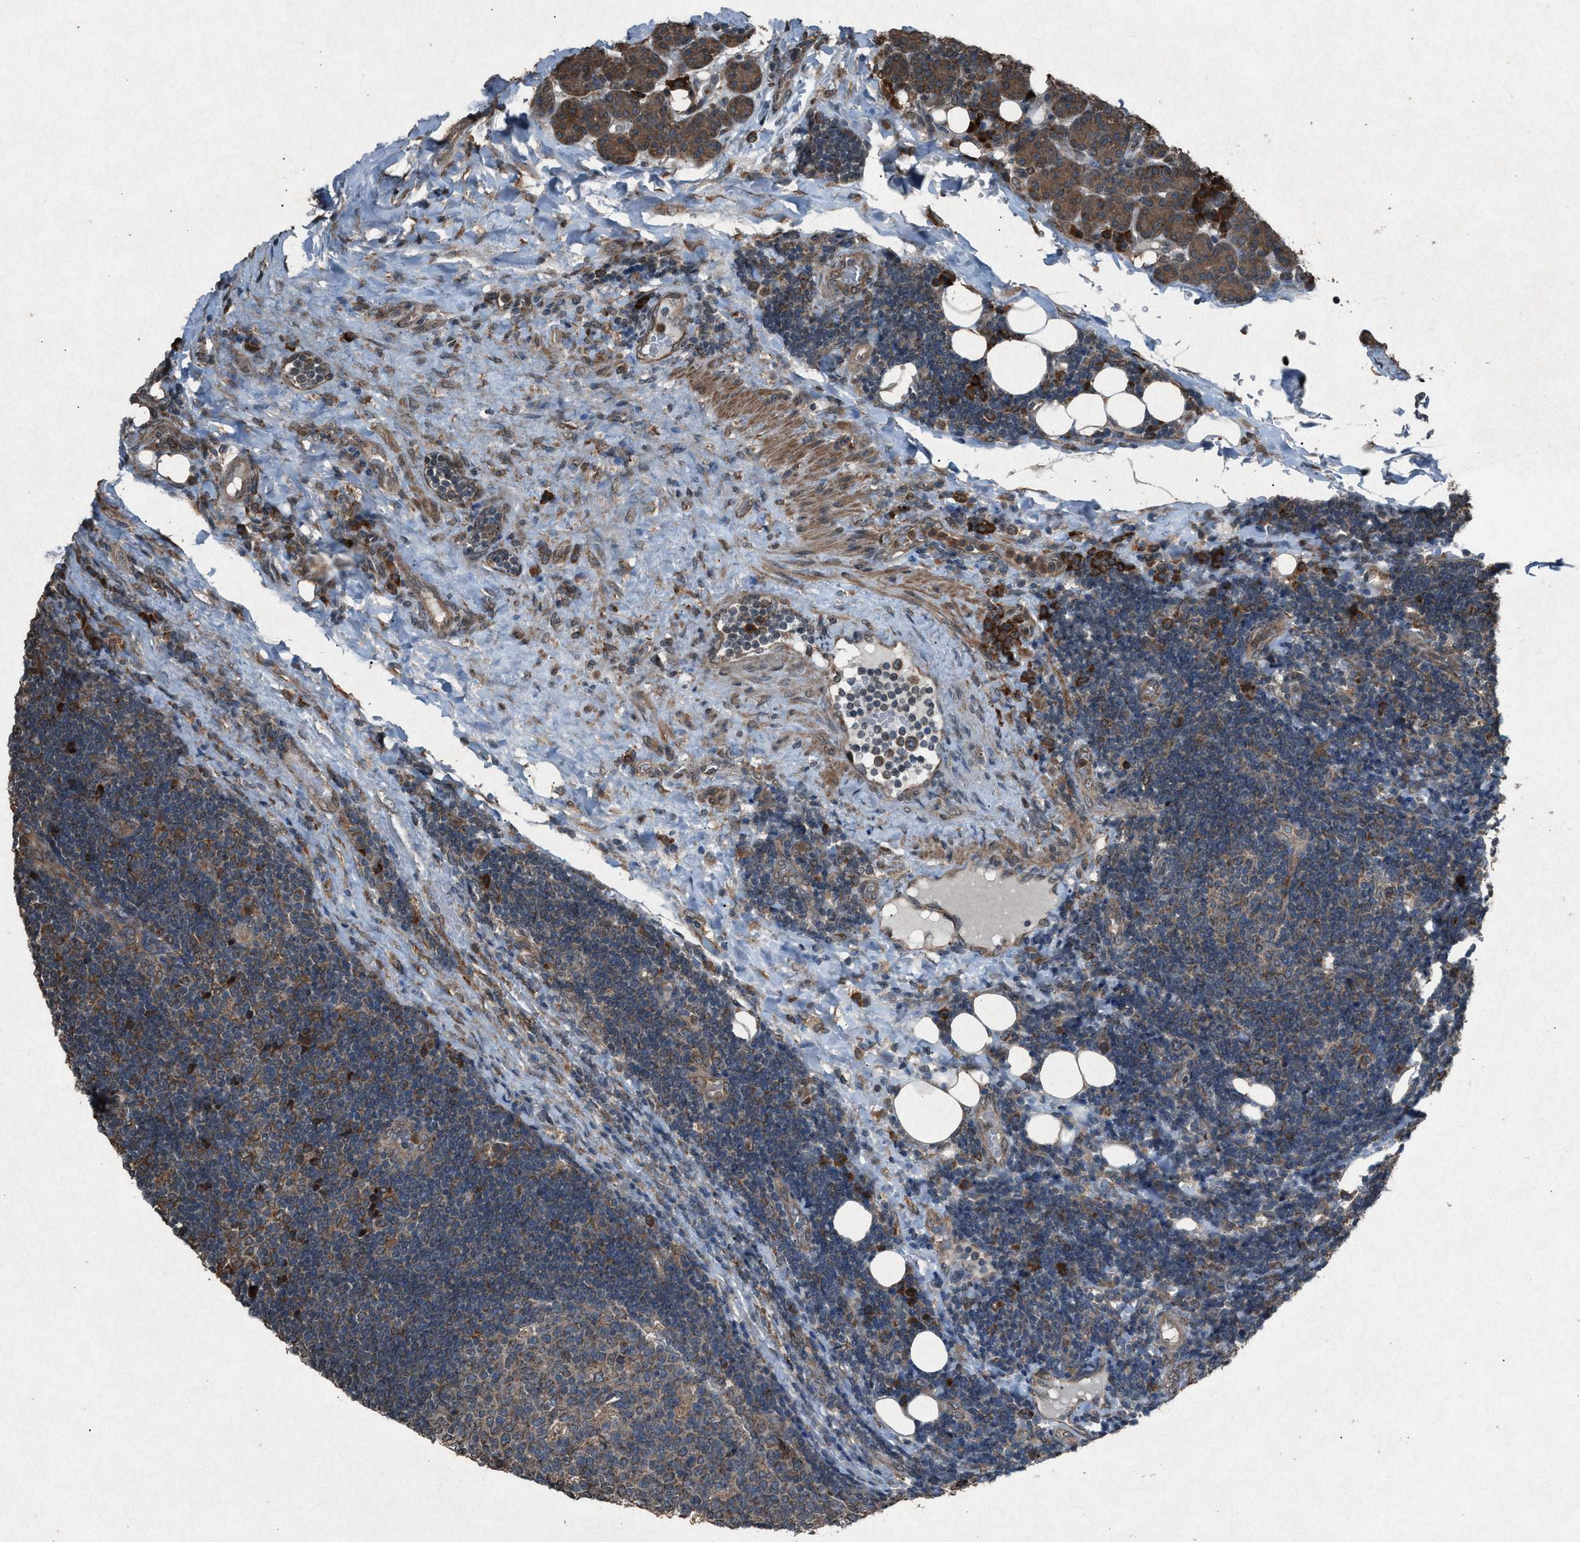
{"staining": {"intensity": "moderate", "quantity": "<25%", "location": "cytoplasmic/membranous"}, "tissue": "lymph node", "cell_type": "Germinal center cells", "image_type": "normal", "snomed": [{"axis": "morphology", "description": "Normal tissue, NOS"}, {"axis": "topography", "description": "Lymph node"}, {"axis": "topography", "description": "Salivary gland"}], "caption": "This image exhibits benign lymph node stained with immunohistochemistry to label a protein in brown. The cytoplasmic/membranous of germinal center cells show moderate positivity for the protein. Nuclei are counter-stained blue.", "gene": "CALR", "patient": {"sex": "male", "age": 8}}